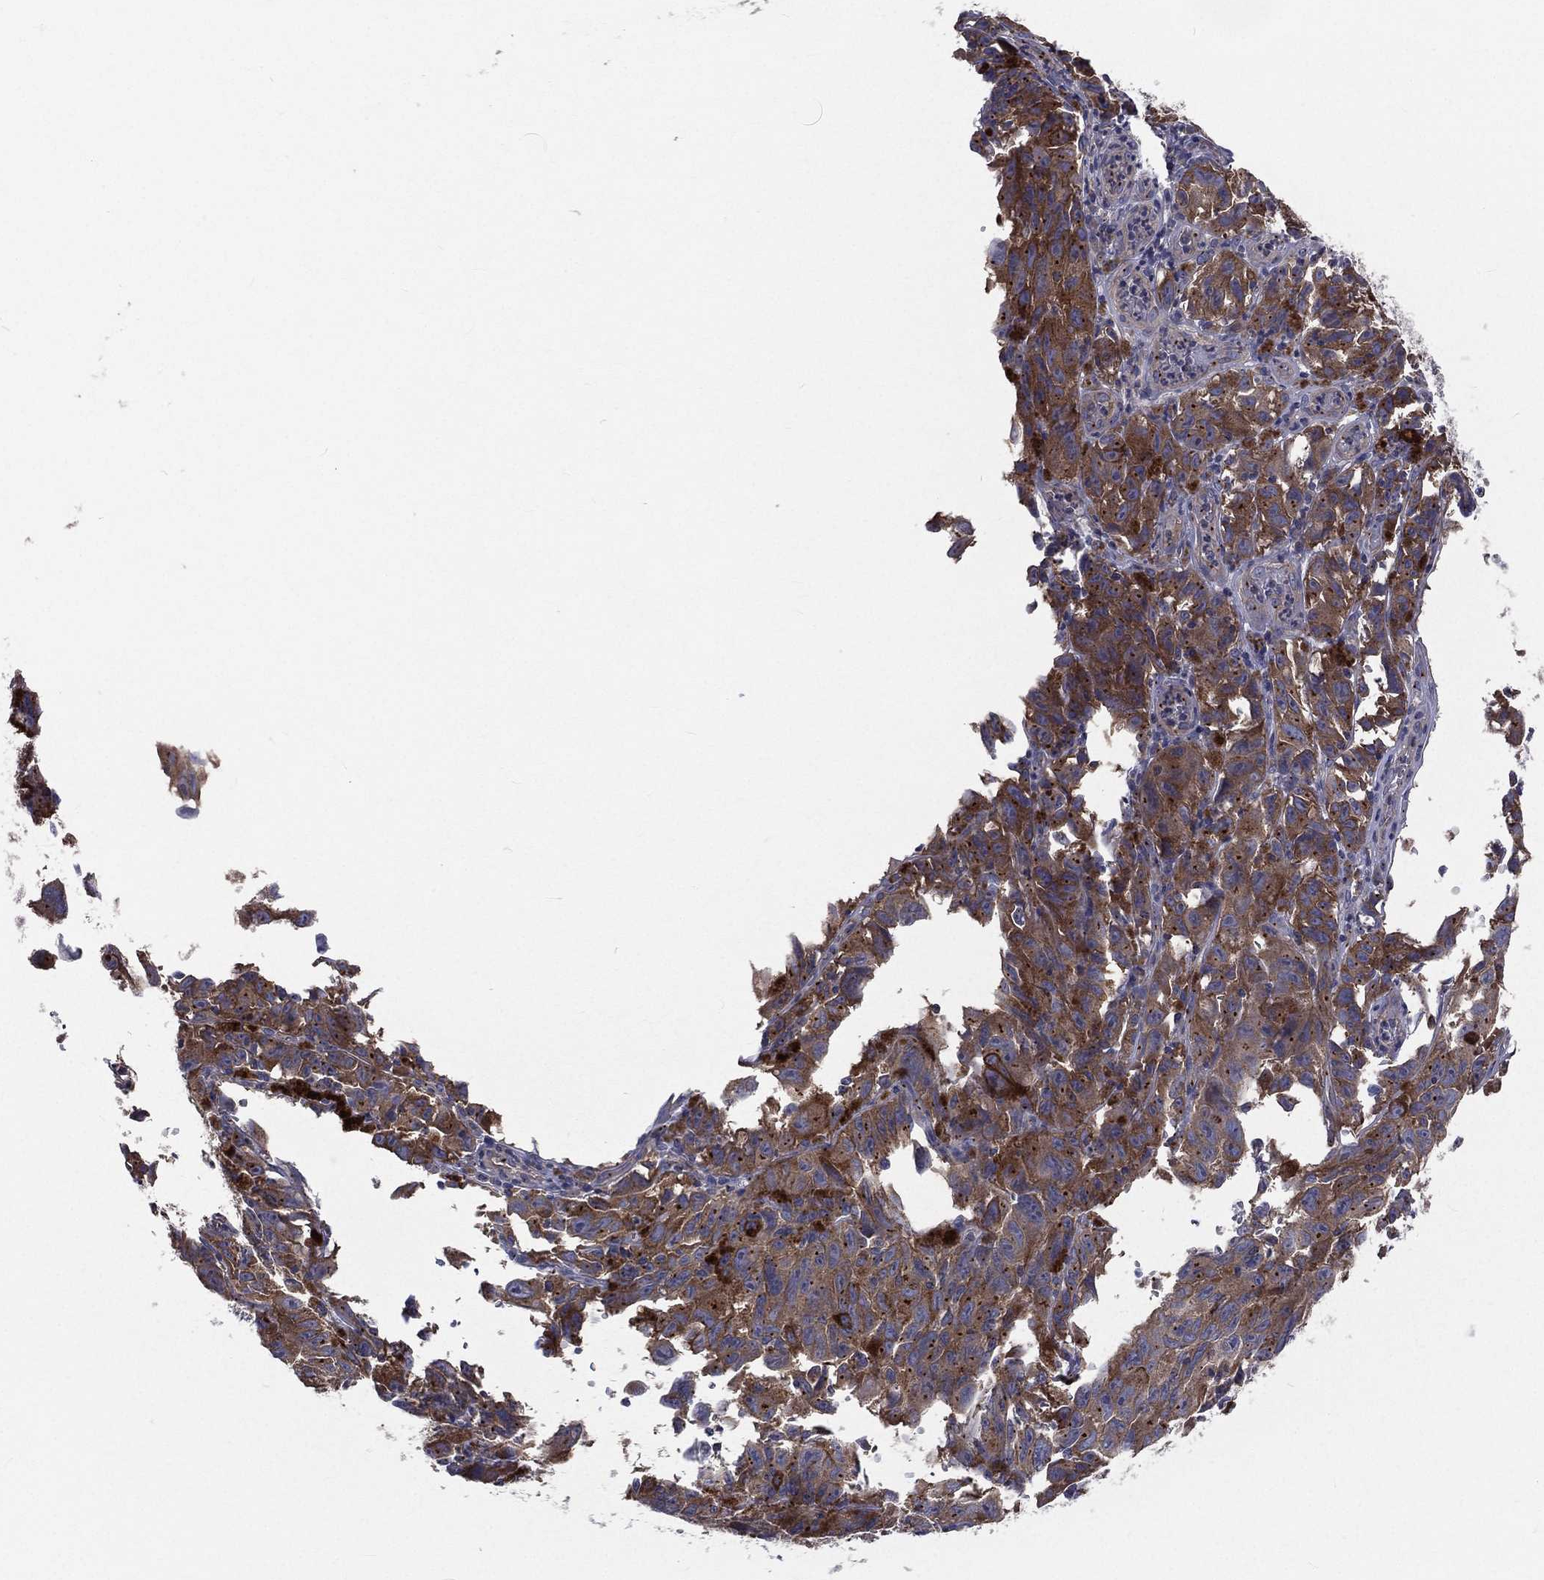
{"staining": {"intensity": "moderate", "quantity": ">75%", "location": "cytoplasmic/membranous"}, "tissue": "melanoma", "cell_type": "Tumor cells", "image_type": "cancer", "snomed": [{"axis": "morphology", "description": "Malignant melanoma, NOS"}, {"axis": "topography", "description": "Vulva, labia, clitoris and Bartholin´s gland, NO"}], "caption": "Human malignant melanoma stained with a brown dye exhibits moderate cytoplasmic/membranous positive positivity in about >75% of tumor cells.", "gene": "CROCC", "patient": {"sex": "female", "age": 75}}